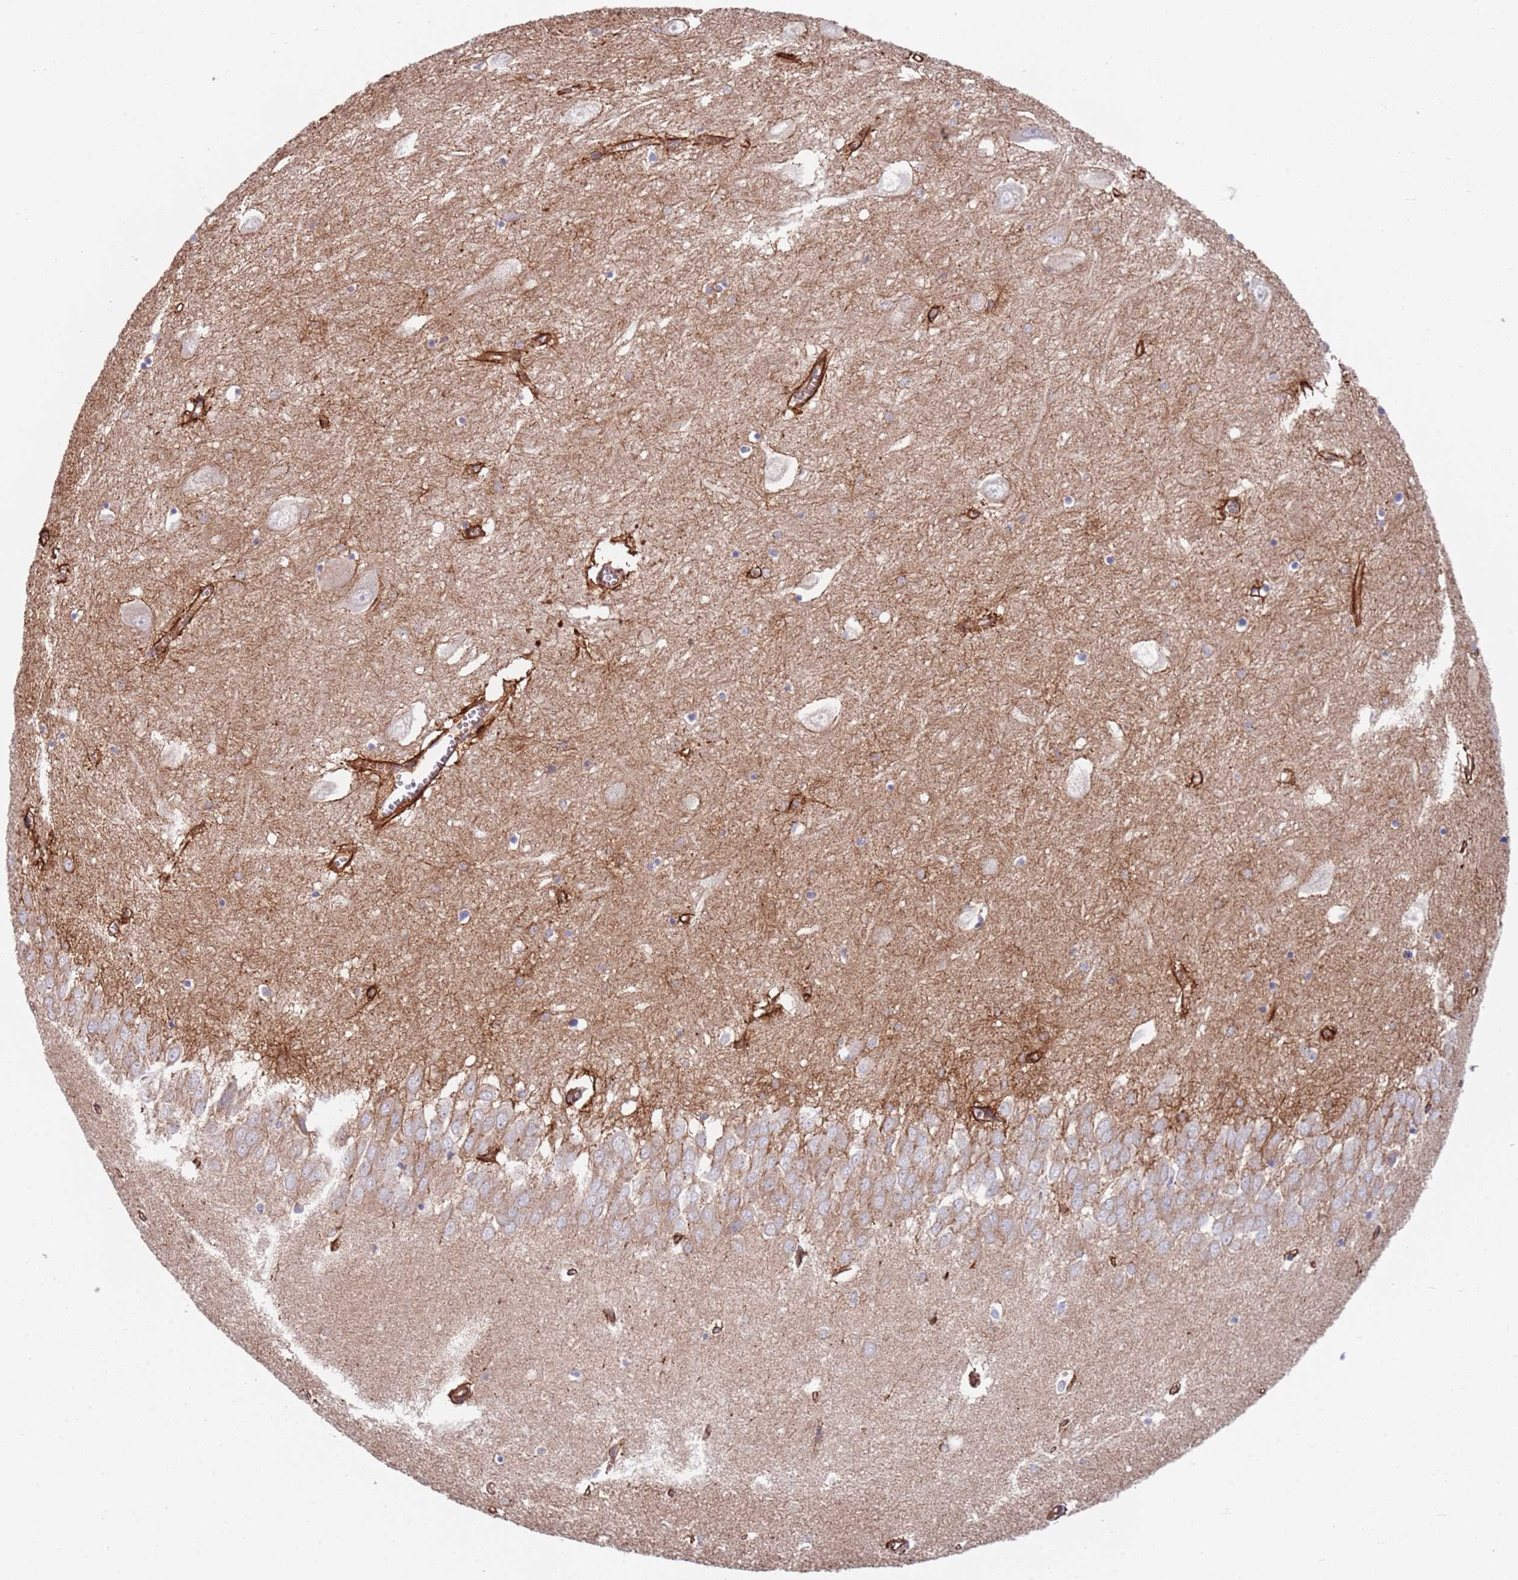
{"staining": {"intensity": "negative", "quantity": "none", "location": "none"}, "tissue": "hippocampus", "cell_type": "Glial cells", "image_type": "normal", "snomed": [{"axis": "morphology", "description": "Normal tissue, NOS"}, {"axis": "topography", "description": "Hippocampus"}], "caption": "The image demonstrates no significant expression in glial cells of hippocampus. Brightfield microscopy of IHC stained with DAB (brown) and hematoxylin (blue), captured at high magnification.", "gene": "JAKMIP2", "patient": {"sex": "female", "age": 64}}